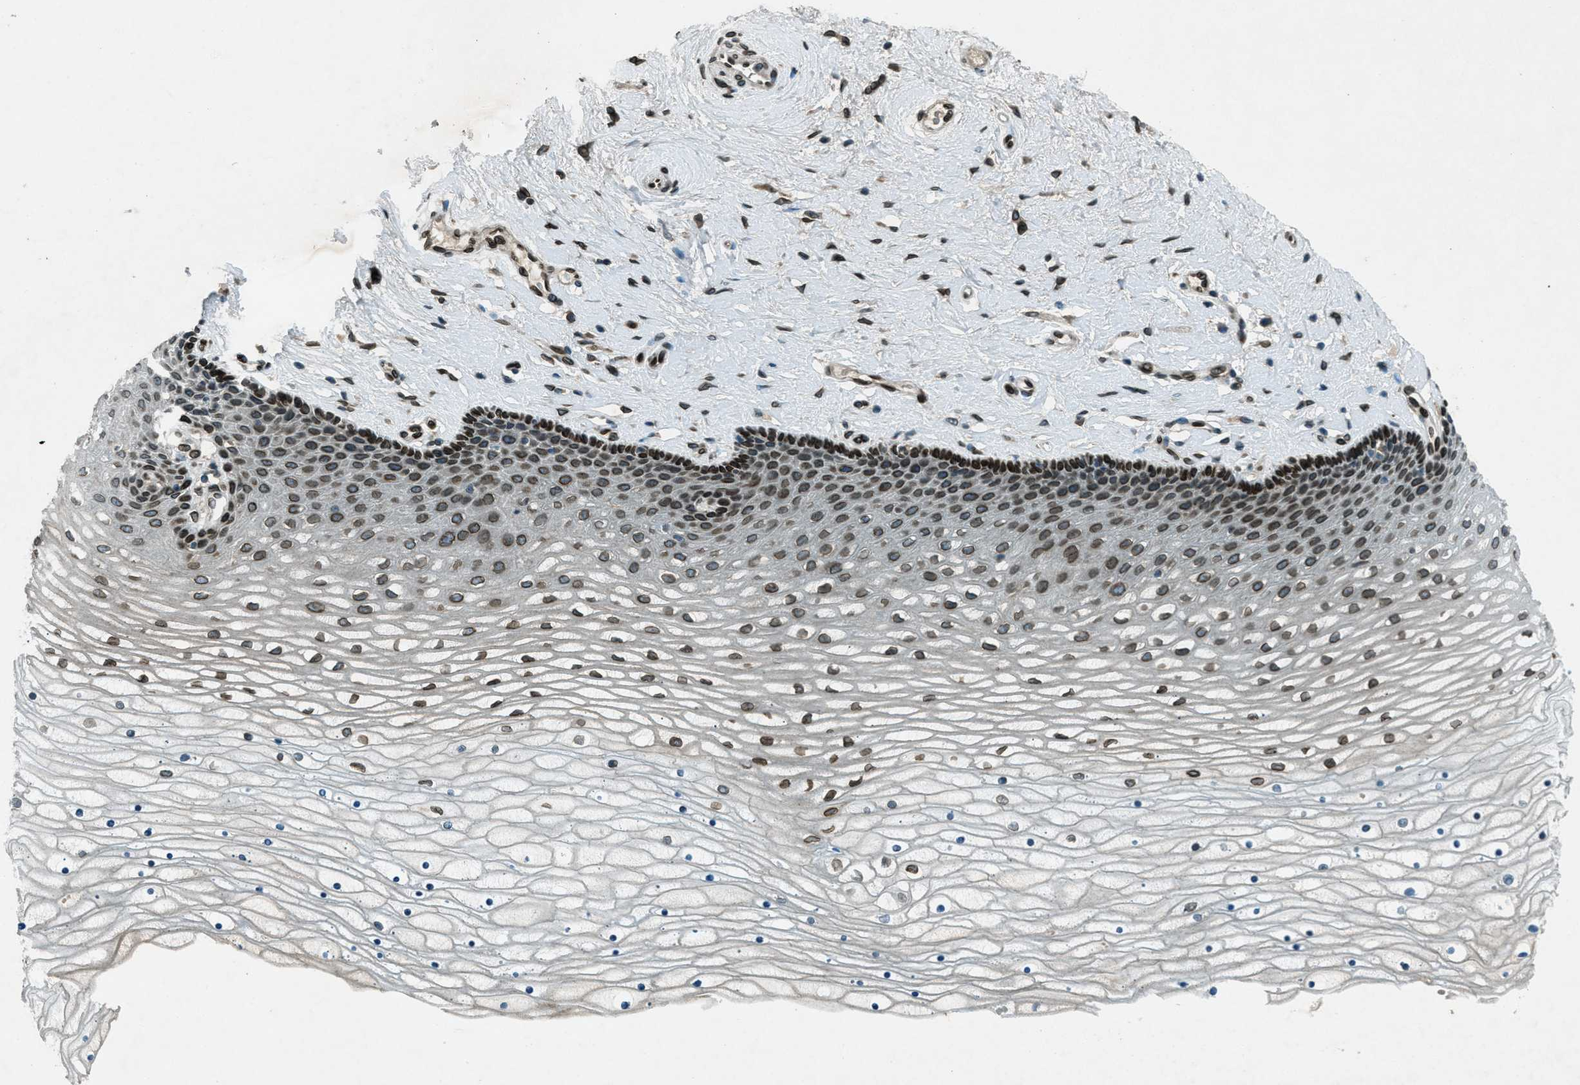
{"staining": {"intensity": "negative", "quantity": "none", "location": "none"}, "tissue": "cervix", "cell_type": "Glandular cells", "image_type": "normal", "snomed": [{"axis": "morphology", "description": "Normal tissue, NOS"}, {"axis": "topography", "description": "Cervix"}], "caption": "Immunohistochemical staining of normal cervix exhibits no significant expression in glandular cells. Brightfield microscopy of immunohistochemistry (IHC) stained with DAB (3,3'-diaminobenzidine) (brown) and hematoxylin (blue), captured at high magnification.", "gene": "LEMD2", "patient": {"sex": "female", "age": 39}}